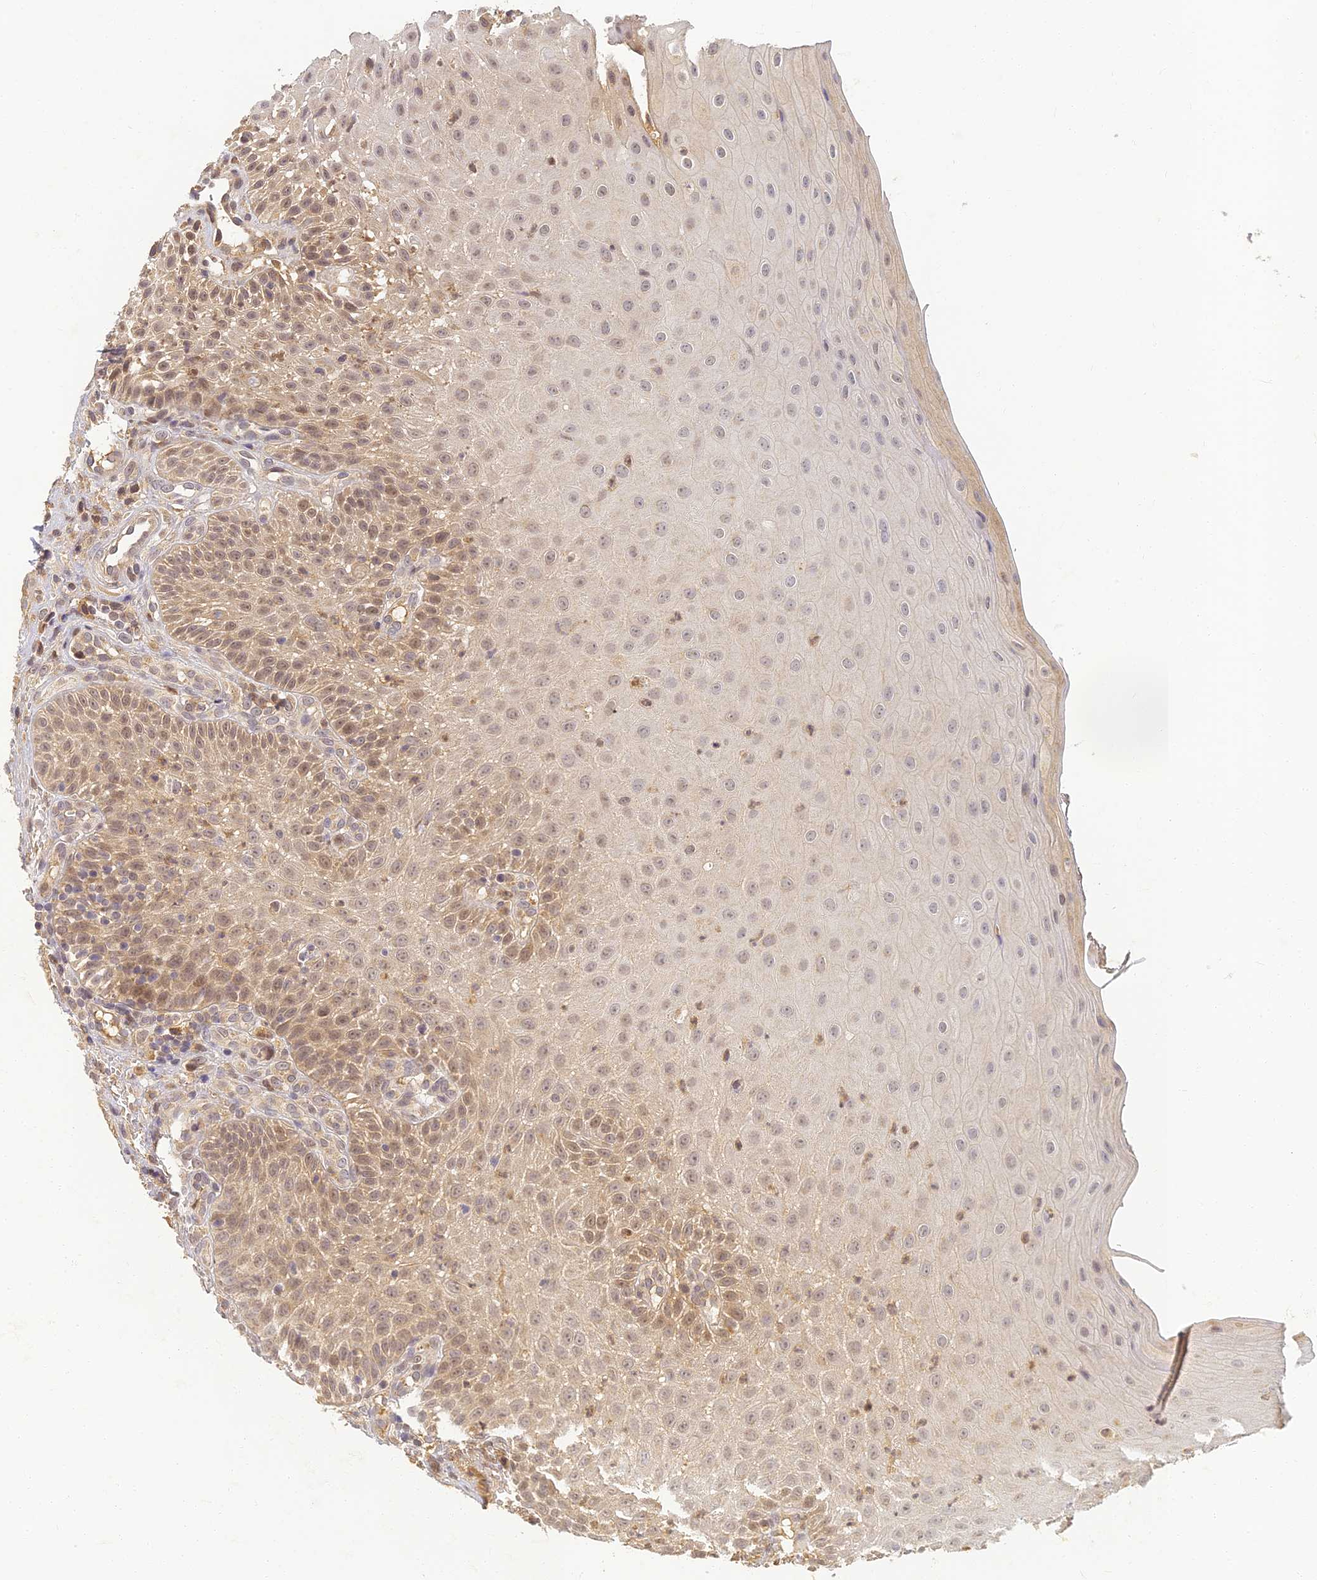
{"staining": {"intensity": "weak", "quantity": ">75%", "location": "cytoplasmic/membranous"}, "tissue": "oral mucosa", "cell_type": "Squamous epithelial cells", "image_type": "normal", "snomed": [{"axis": "morphology", "description": "Normal tissue, NOS"}, {"axis": "topography", "description": "Oral tissue"}], "caption": "DAB (3,3'-diaminobenzidine) immunohistochemical staining of unremarkable oral mucosa exhibits weak cytoplasmic/membranous protein expression in about >75% of squamous epithelial cells.", "gene": "RGL3", "patient": {"sex": "female", "age": 13}}